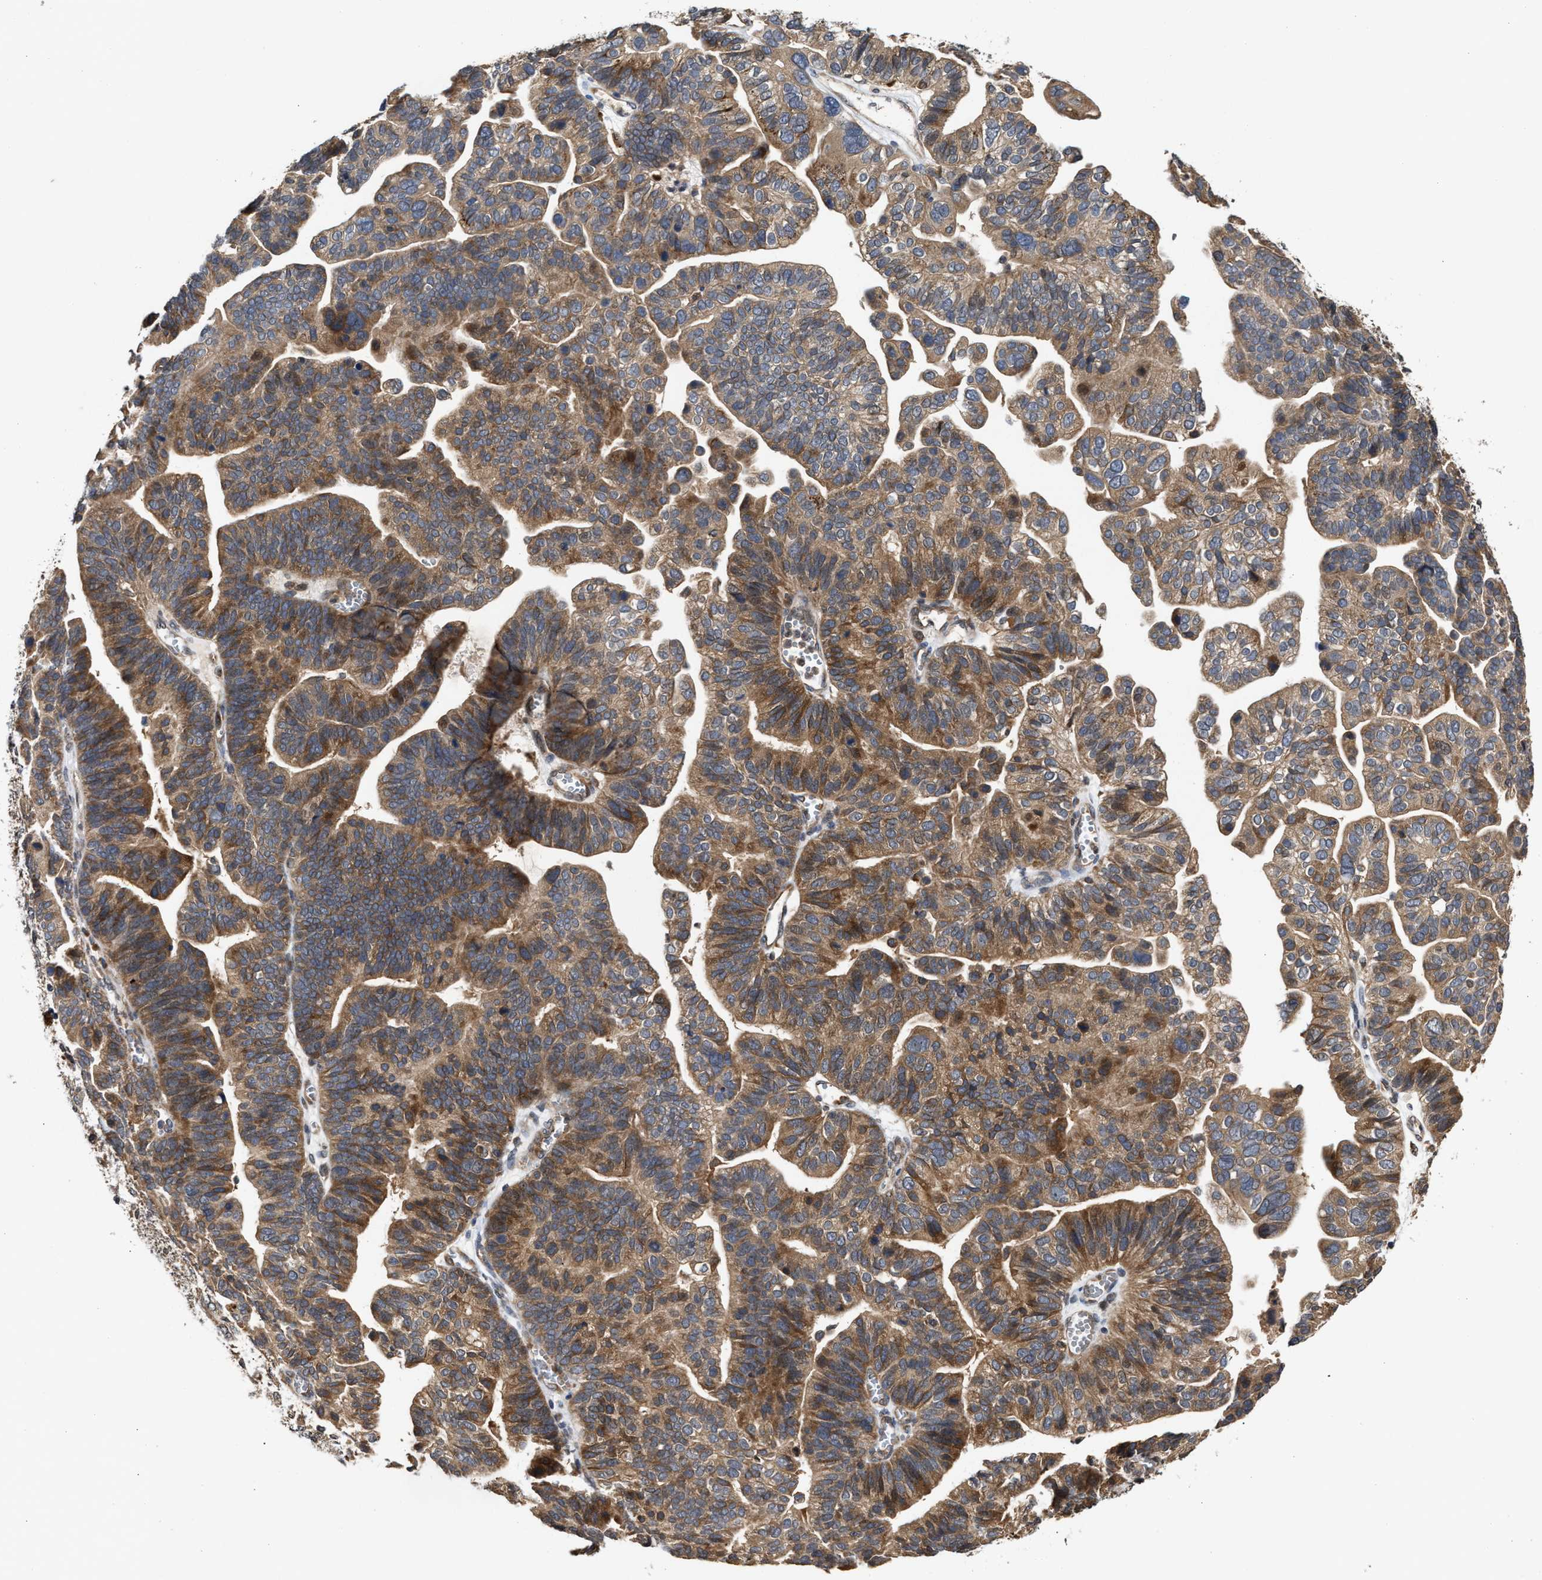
{"staining": {"intensity": "moderate", "quantity": ">75%", "location": "cytoplasmic/membranous"}, "tissue": "ovarian cancer", "cell_type": "Tumor cells", "image_type": "cancer", "snomed": [{"axis": "morphology", "description": "Cystadenocarcinoma, serous, NOS"}, {"axis": "topography", "description": "Ovary"}], "caption": "The immunohistochemical stain shows moderate cytoplasmic/membranous positivity in tumor cells of ovarian serous cystadenocarcinoma tissue.", "gene": "SAR1A", "patient": {"sex": "female", "age": 56}}